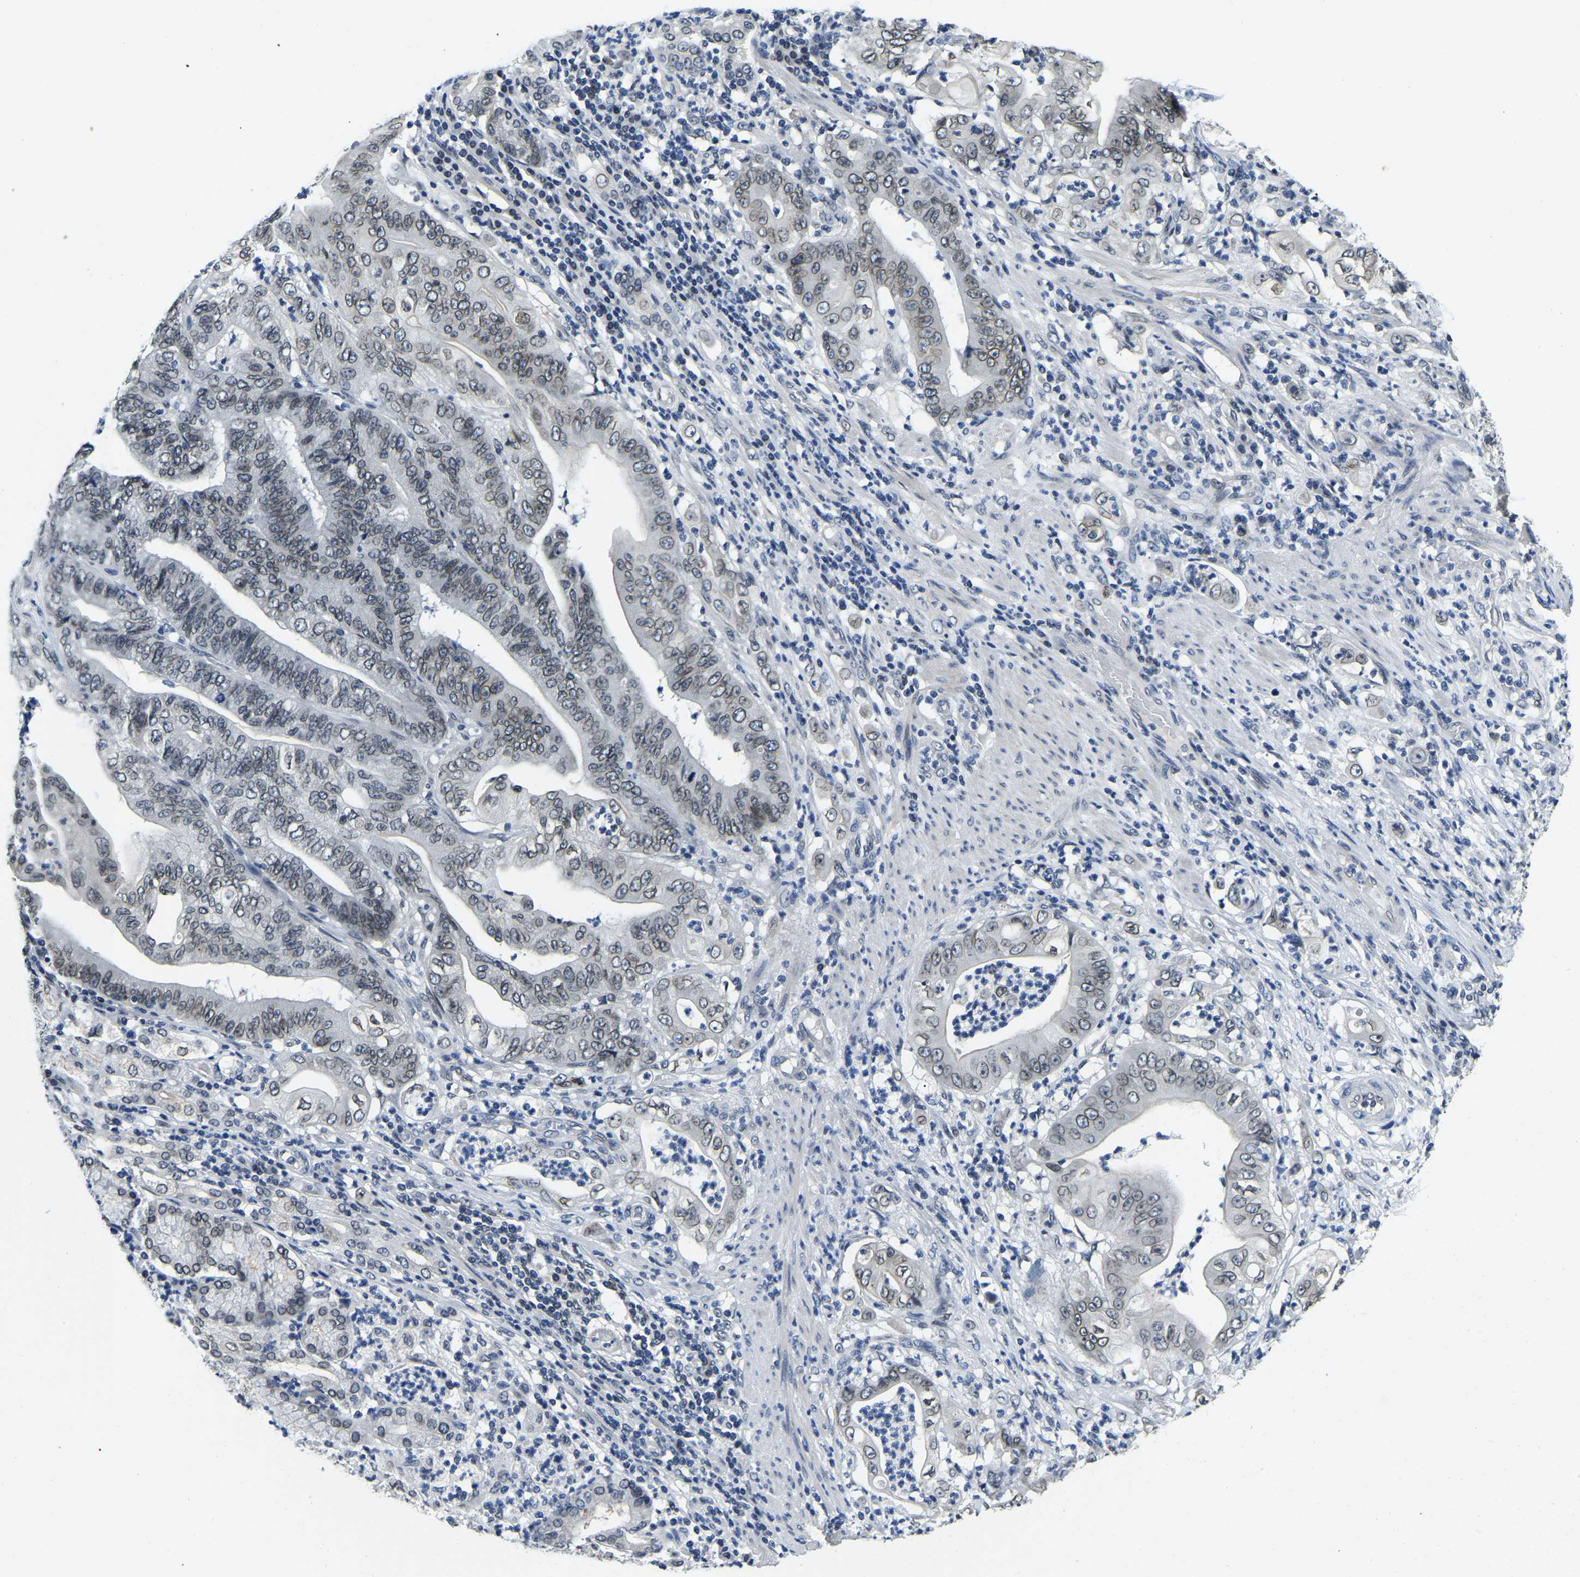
{"staining": {"intensity": "weak", "quantity": ">75%", "location": "cytoplasmic/membranous,nuclear"}, "tissue": "stomach cancer", "cell_type": "Tumor cells", "image_type": "cancer", "snomed": [{"axis": "morphology", "description": "Adenocarcinoma, NOS"}, {"axis": "topography", "description": "Stomach"}], "caption": "Protein staining exhibits weak cytoplasmic/membranous and nuclear staining in approximately >75% of tumor cells in stomach cancer (adenocarcinoma). Nuclei are stained in blue.", "gene": "RANBP2", "patient": {"sex": "female", "age": 73}}